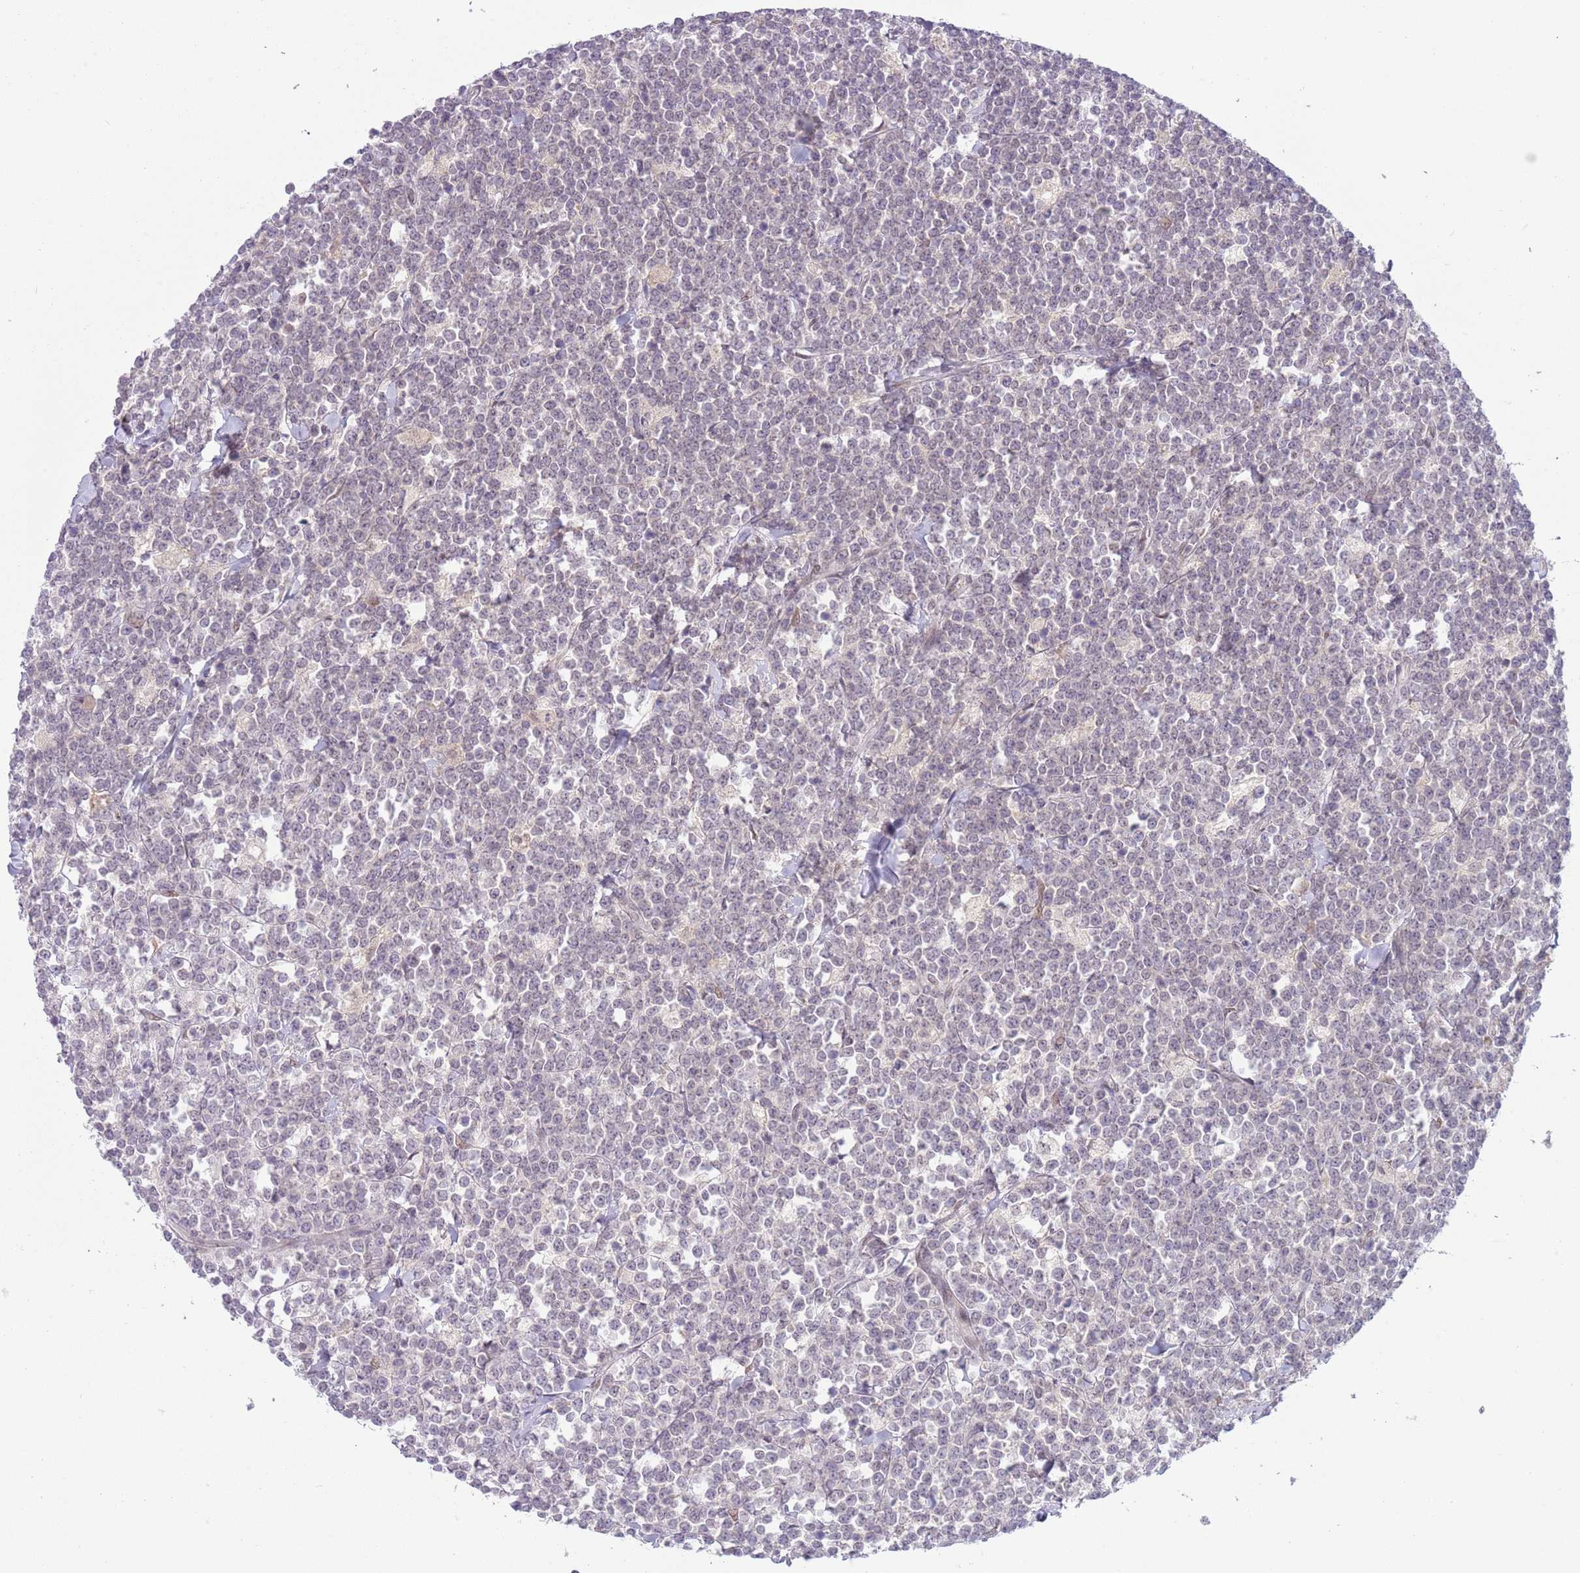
{"staining": {"intensity": "negative", "quantity": "none", "location": "none"}, "tissue": "lymphoma", "cell_type": "Tumor cells", "image_type": "cancer", "snomed": [{"axis": "morphology", "description": "Malignant lymphoma, non-Hodgkin's type, High grade"}, {"axis": "topography", "description": "Small intestine"}], "caption": "Immunohistochemistry (IHC) micrograph of neoplastic tissue: high-grade malignant lymphoma, non-Hodgkin's type stained with DAB shows no significant protein expression in tumor cells. (DAB (3,3'-diaminobenzidine) immunohistochemistry, high magnification).", "gene": "TM2D1", "patient": {"sex": "male", "age": 8}}